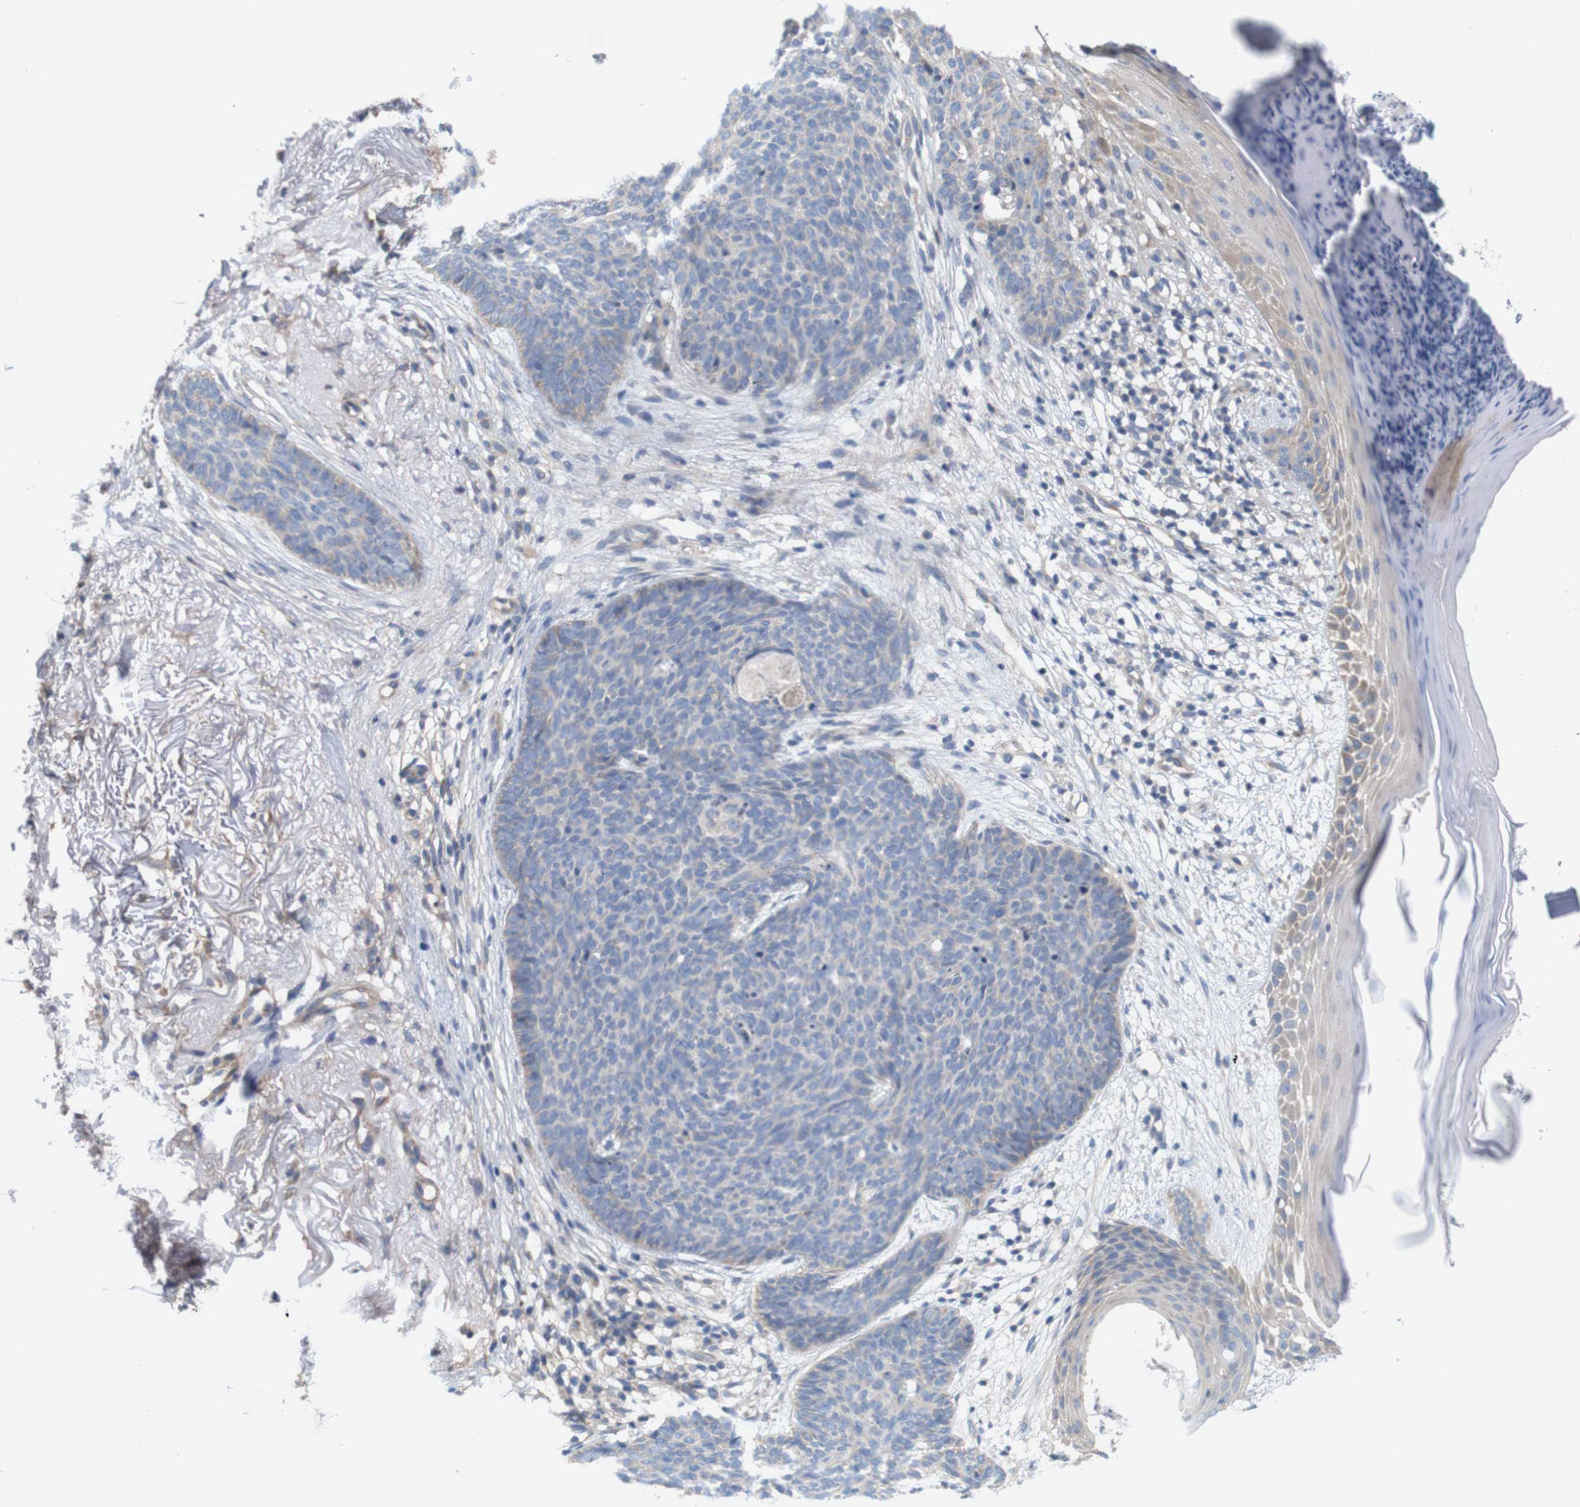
{"staining": {"intensity": "negative", "quantity": "none", "location": "none"}, "tissue": "skin cancer", "cell_type": "Tumor cells", "image_type": "cancer", "snomed": [{"axis": "morphology", "description": "Normal tissue, NOS"}, {"axis": "morphology", "description": "Basal cell carcinoma"}, {"axis": "topography", "description": "Skin"}], "caption": "High power microscopy photomicrograph of an IHC histopathology image of skin cancer, revealing no significant positivity in tumor cells.", "gene": "MYEOV", "patient": {"sex": "female", "age": 70}}